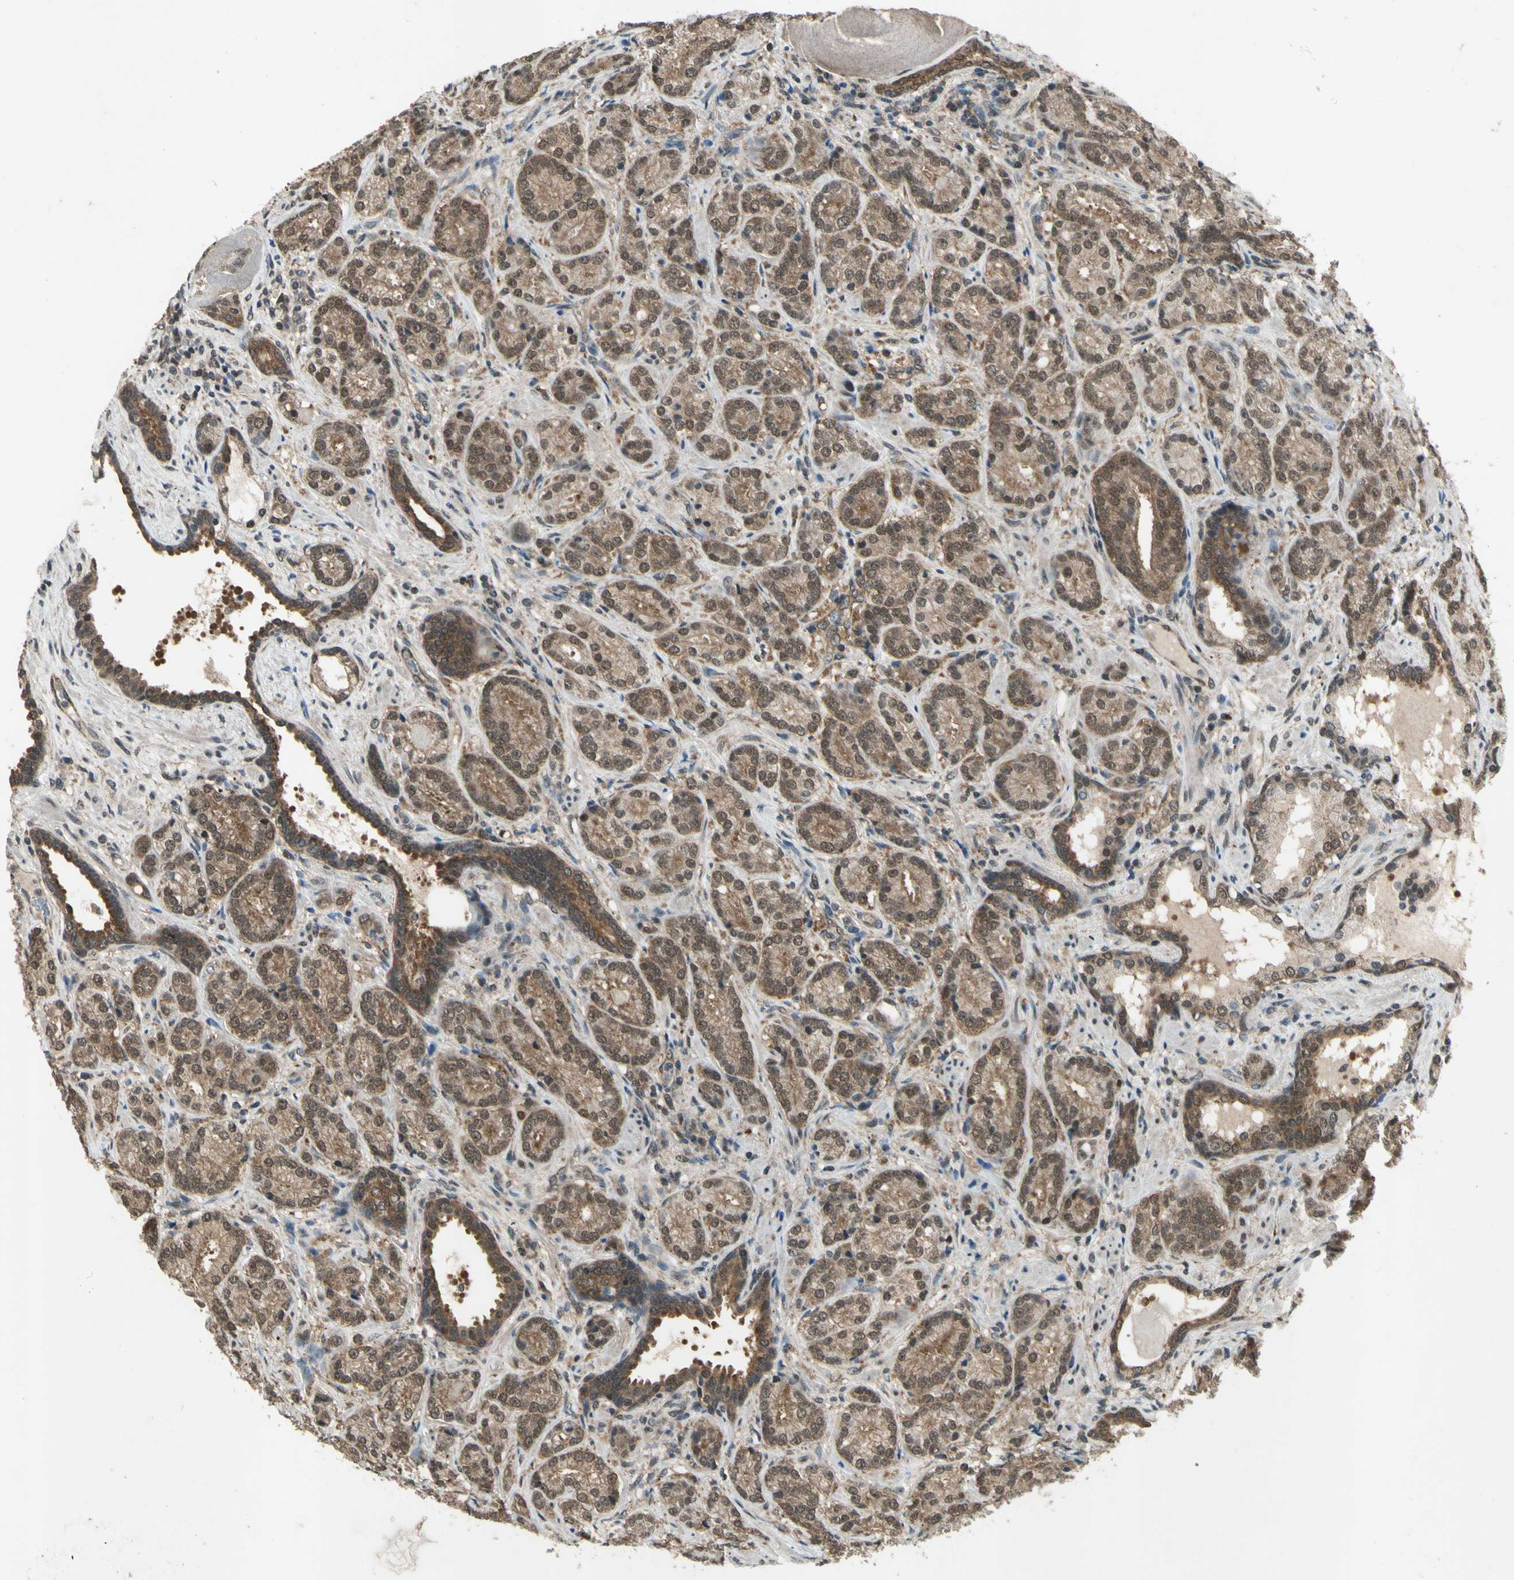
{"staining": {"intensity": "moderate", "quantity": ">75%", "location": "cytoplasmic/membranous"}, "tissue": "prostate cancer", "cell_type": "Tumor cells", "image_type": "cancer", "snomed": [{"axis": "morphology", "description": "Adenocarcinoma, High grade"}, {"axis": "topography", "description": "Prostate"}], "caption": "Prostate high-grade adenocarcinoma tissue demonstrates moderate cytoplasmic/membranous staining in about >75% of tumor cells", "gene": "PSMD5", "patient": {"sex": "male", "age": 61}}